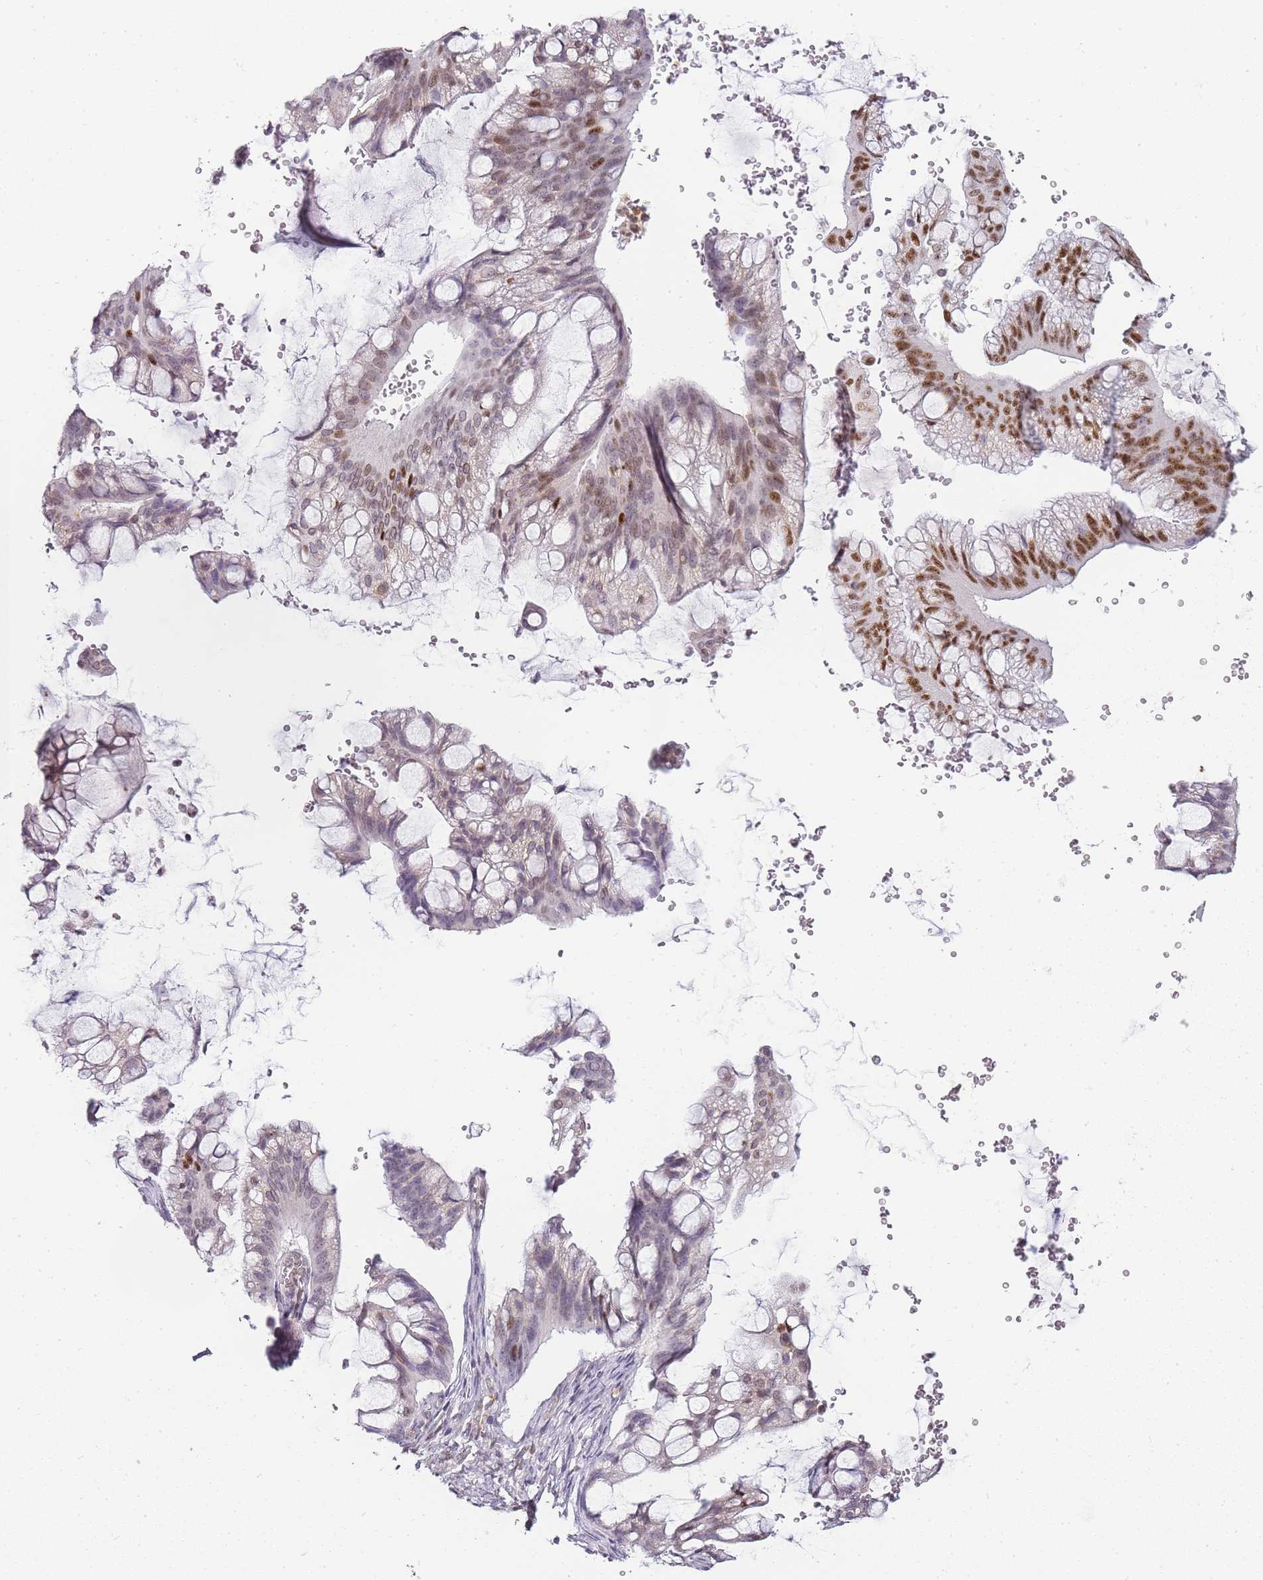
{"staining": {"intensity": "moderate", "quantity": "25%-75%", "location": "nuclear"}, "tissue": "ovarian cancer", "cell_type": "Tumor cells", "image_type": "cancer", "snomed": [{"axis": "morphology", "description": "Cystadenocarcinoma, mucinous, NOS"}, {"axis": "topography", "description": "Ovary"}], "caption": "Ovarian mucinous cystadenocarcinoma stained with a brown dye shows moderate nuclear positive positivity in approximately 25%-75% of tumor cells.", "gene": "JAKMIP1", "patient": {"sex": "female", "age": 73}}